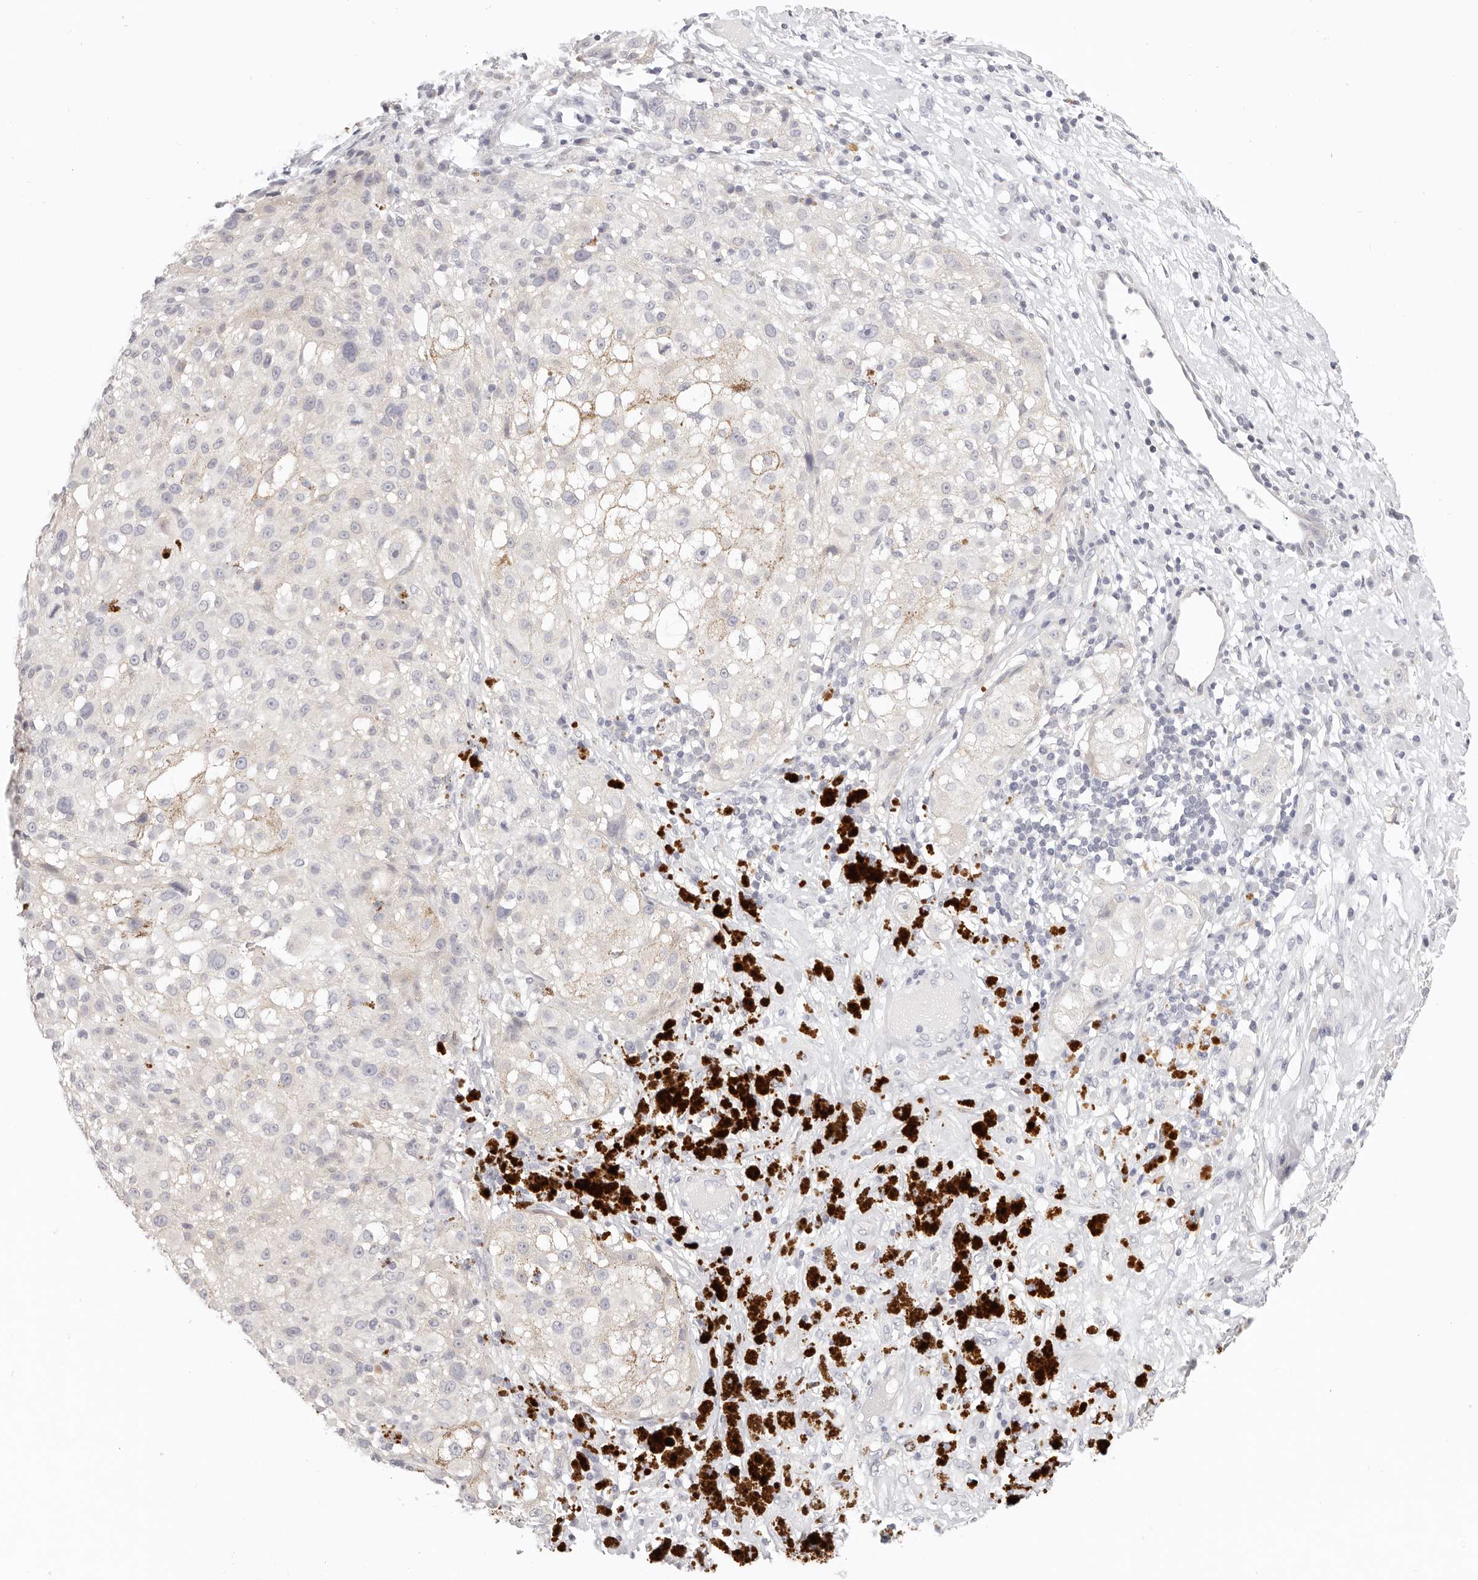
{"staining": {"intensity": "negative", "quantity": "none", "location": "none"}, "tissue": "melanoma", "cell_type": "Tumor cells", "image_type": "cancer", "snomed": [{"axis": "morphology", "description": "Necrosis, NOS"}, {"axis": "morphology", "description": "Malignant melanoma, NOS"}, {"axis": "topography", "description": "Skin"}], "caption": "Immunohistochemistry micrograph of malignant melanoma stained for a protein (brown), which exhibits no expression in tumor cells.", "gene": "GGPS1", "patient": {"sex": "female", "age": 87}}